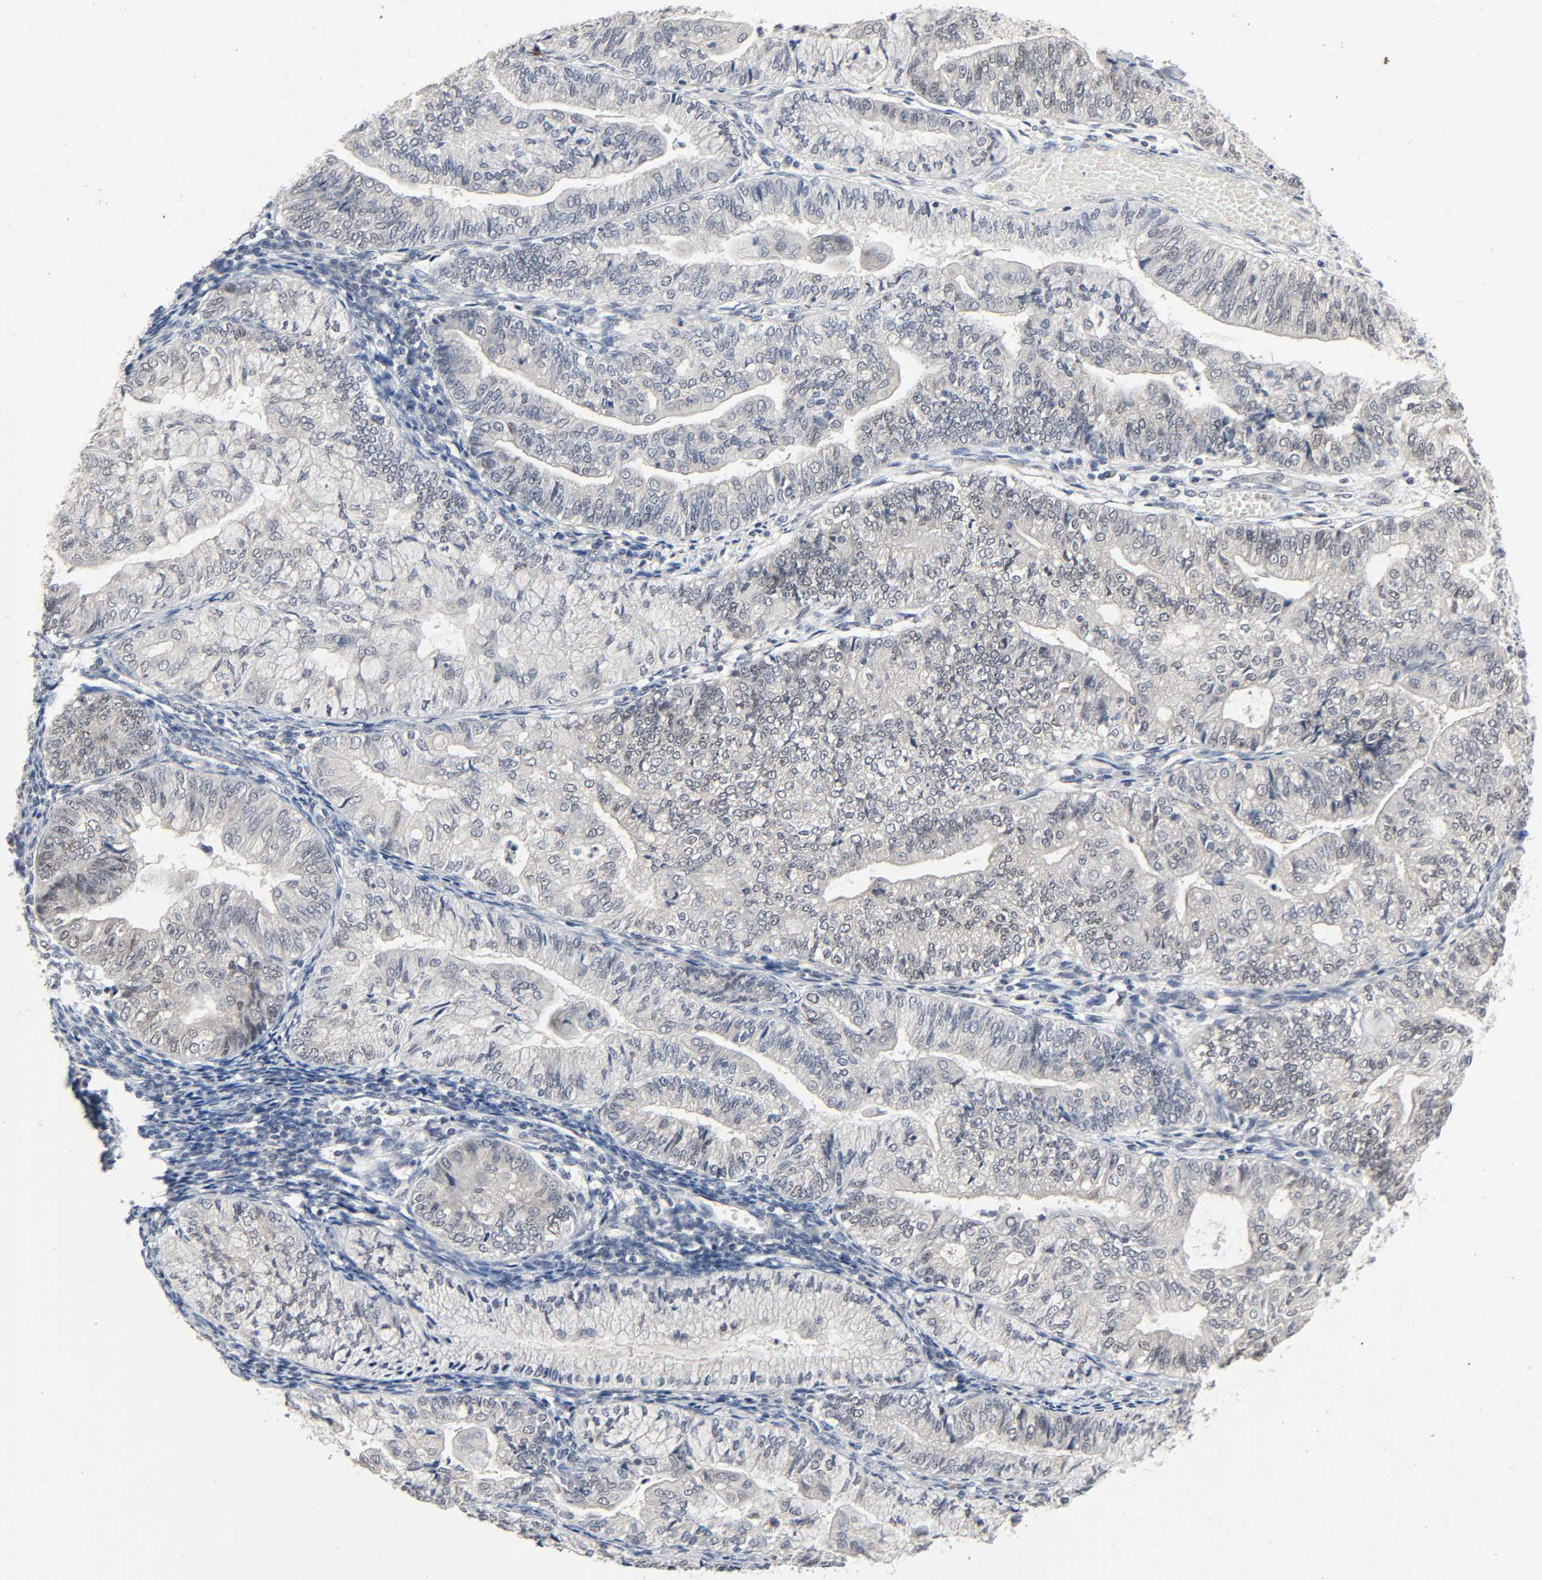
{"staining": {"intensity": "weak", "quantity": "<25%", "location": "nuclear"}, "tissue": "endometrial cancer", "cell_type": "Tumor cells", "image_type": "cancer", "snomed": [{"axis": "morphology", "description": "Adenocarcinoma, NOS"}, {"axis": "topography", "description": "Endometrium"}], "caption": "This photomicrograph is of adenocarcinoma (endometrial) stained with immunohistochemistry (IHC) to label a protein in brown with the nuclei are counter-stained blue. There is no expression in tumor cells.", "gene": "MAPKAPK5", "patient": {"sex": "female", "age": 59}}